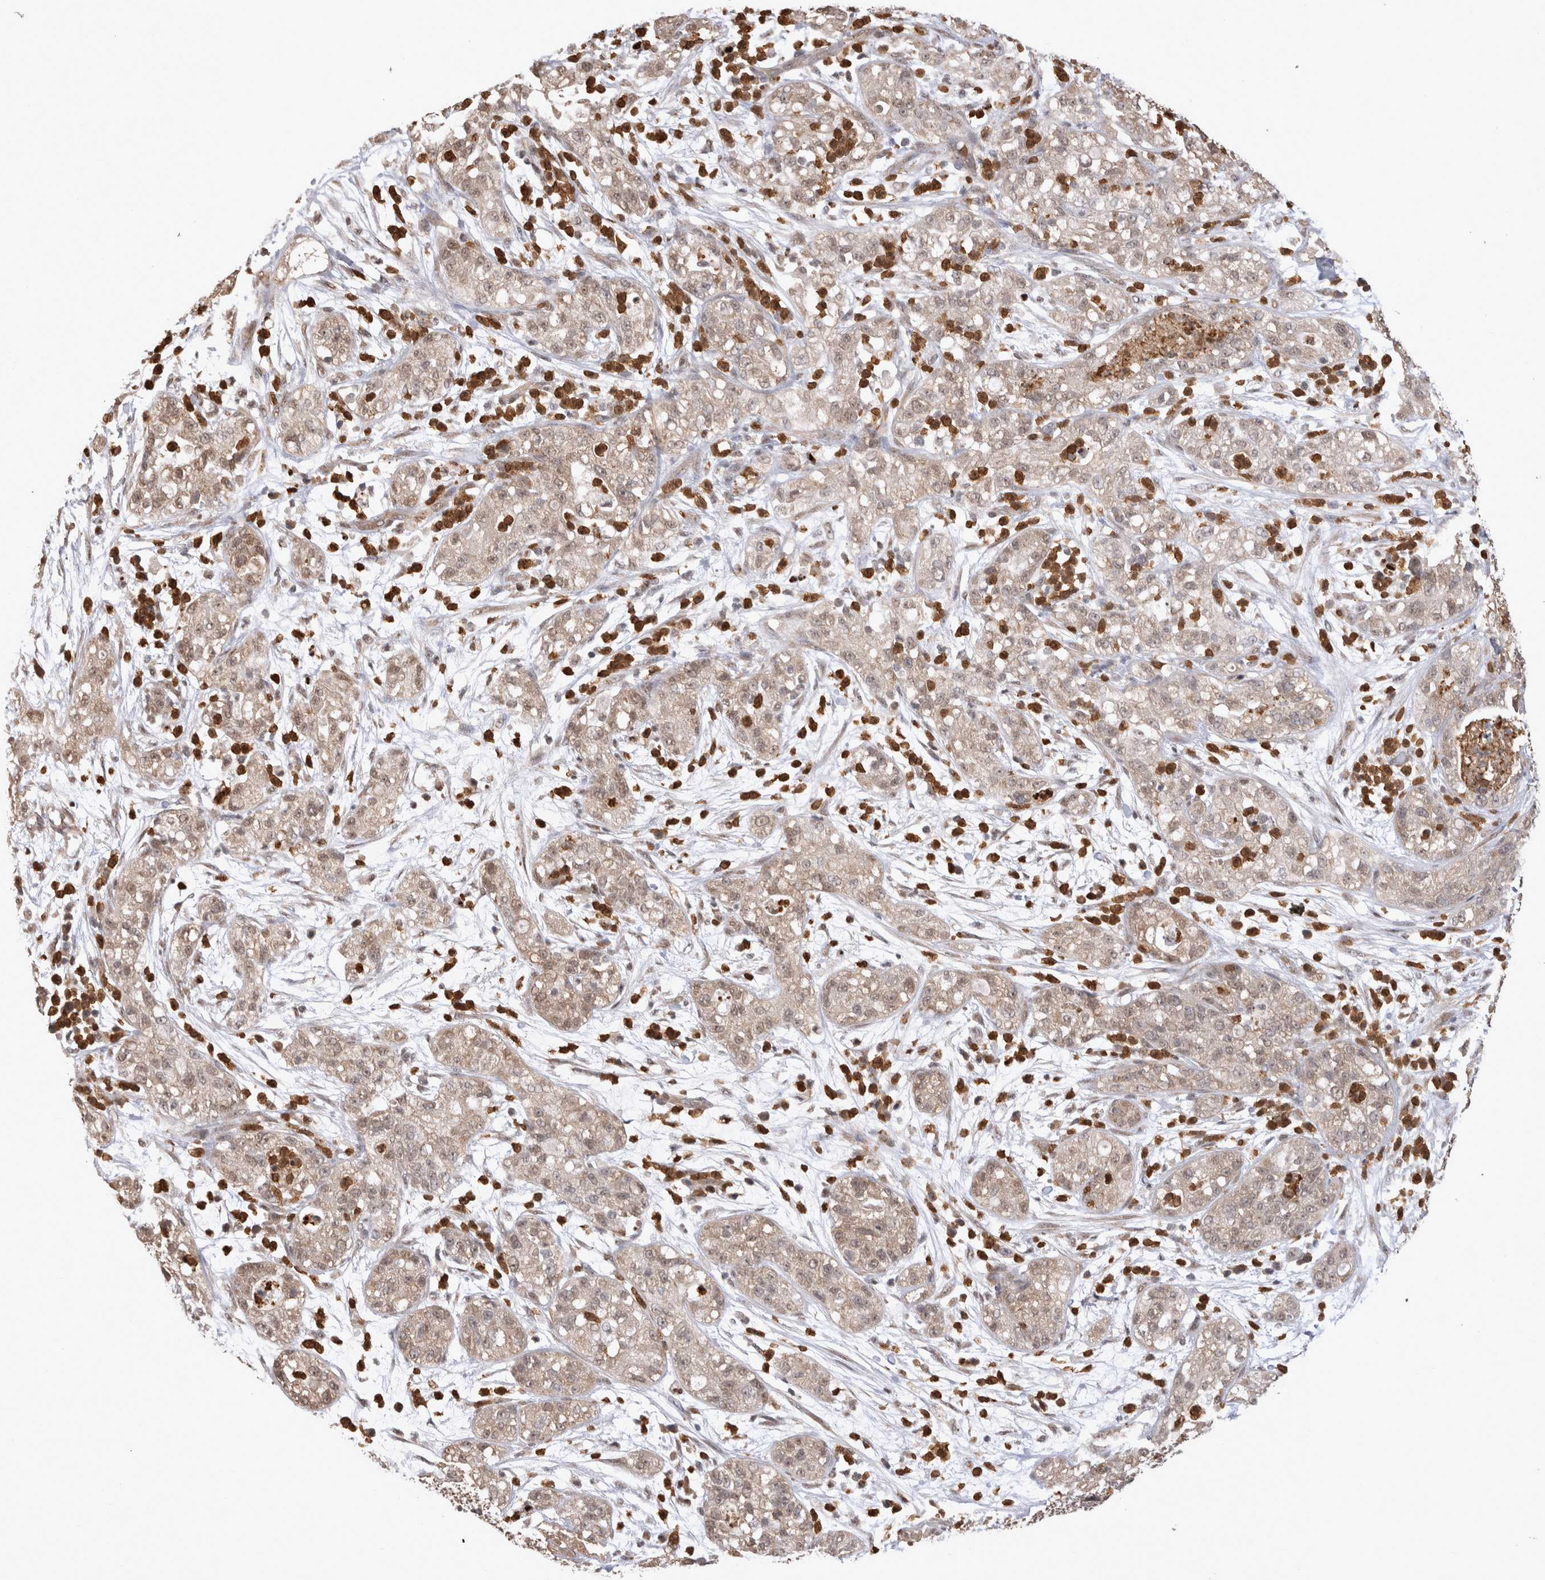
{"staining": {"intensity": "weak", "quantity": ">75%", "location": "cytoplasmic/membranous,nuclear"}, "tissue": "pancreatic cancer", "cell_type": "Tumor cells", "image_type": "cancer", "snomed": [{"axis": "morphology", "description": "Adenocarcinoma, NOS"}, {"axis": "topography", "description": "Pancreas"}], "caption": "Brown immunohistochemical staining in human pancreatic cancer exhibits weak cytoplasmic/membranous and nuclear staining in approximately >75% of tumor cells. The staining is performed using DAB brown chromogen to label protein expression. The nuclei are counter-stained blue using hematoxylin.", "gene": "PAK4", "patient": {"sex": "female", "age": 78}}